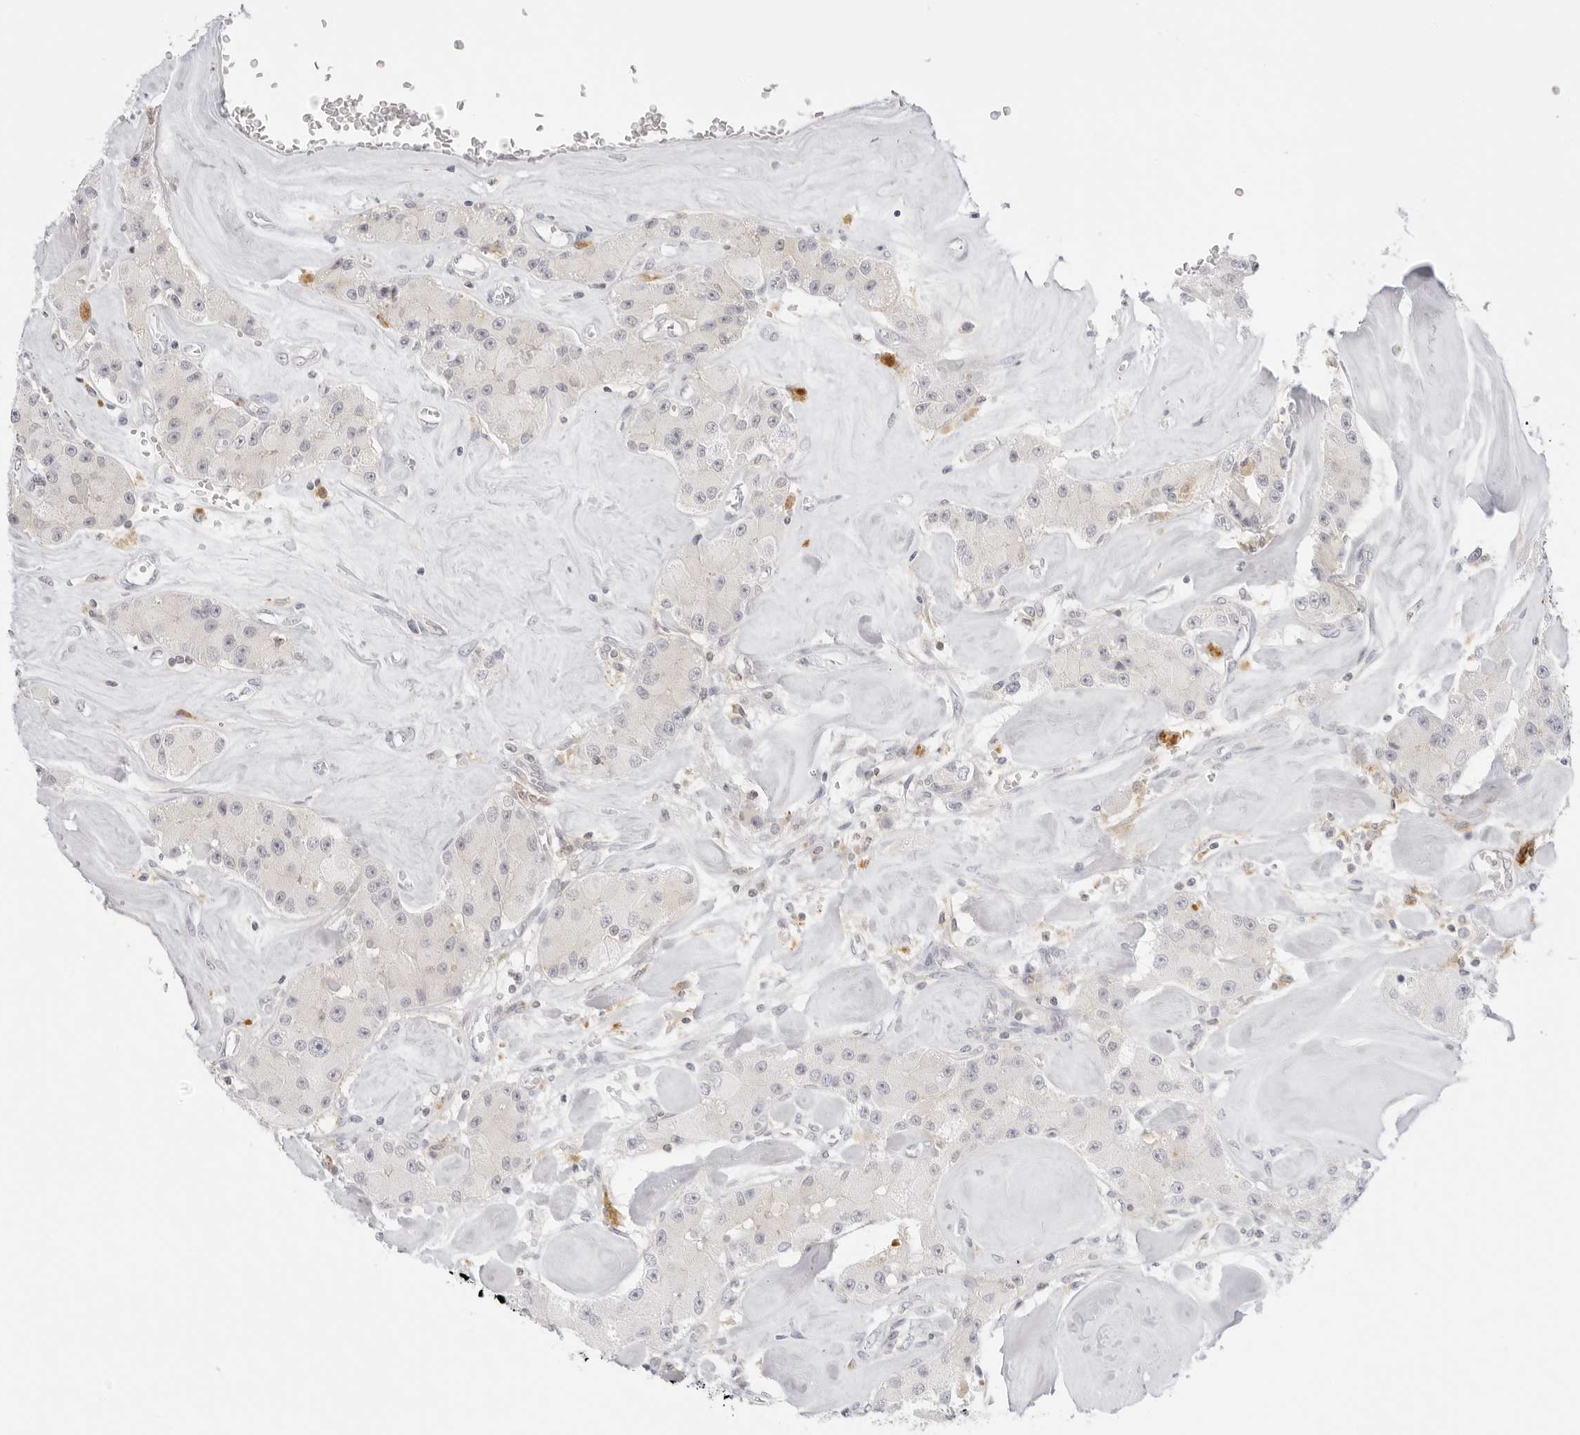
{"staining": {"intensity": "negative", "quantity": "none", "location": "none"}, "tissue": "carcinoid", "cell_type": "Tumor cells", "image_type": "cancer", "snomed": [{"axis": "morphology", "description": "Carcinoid, malignant, NOS"}, {"axis": "topography", "description": "Pancreas"}], "caption": "Immunohistochemistry of carcinoid demonstrates no positivity in tumor cells.", "gene": "TNFRSF14", "patient": {"sex": "male", "age": 41}}